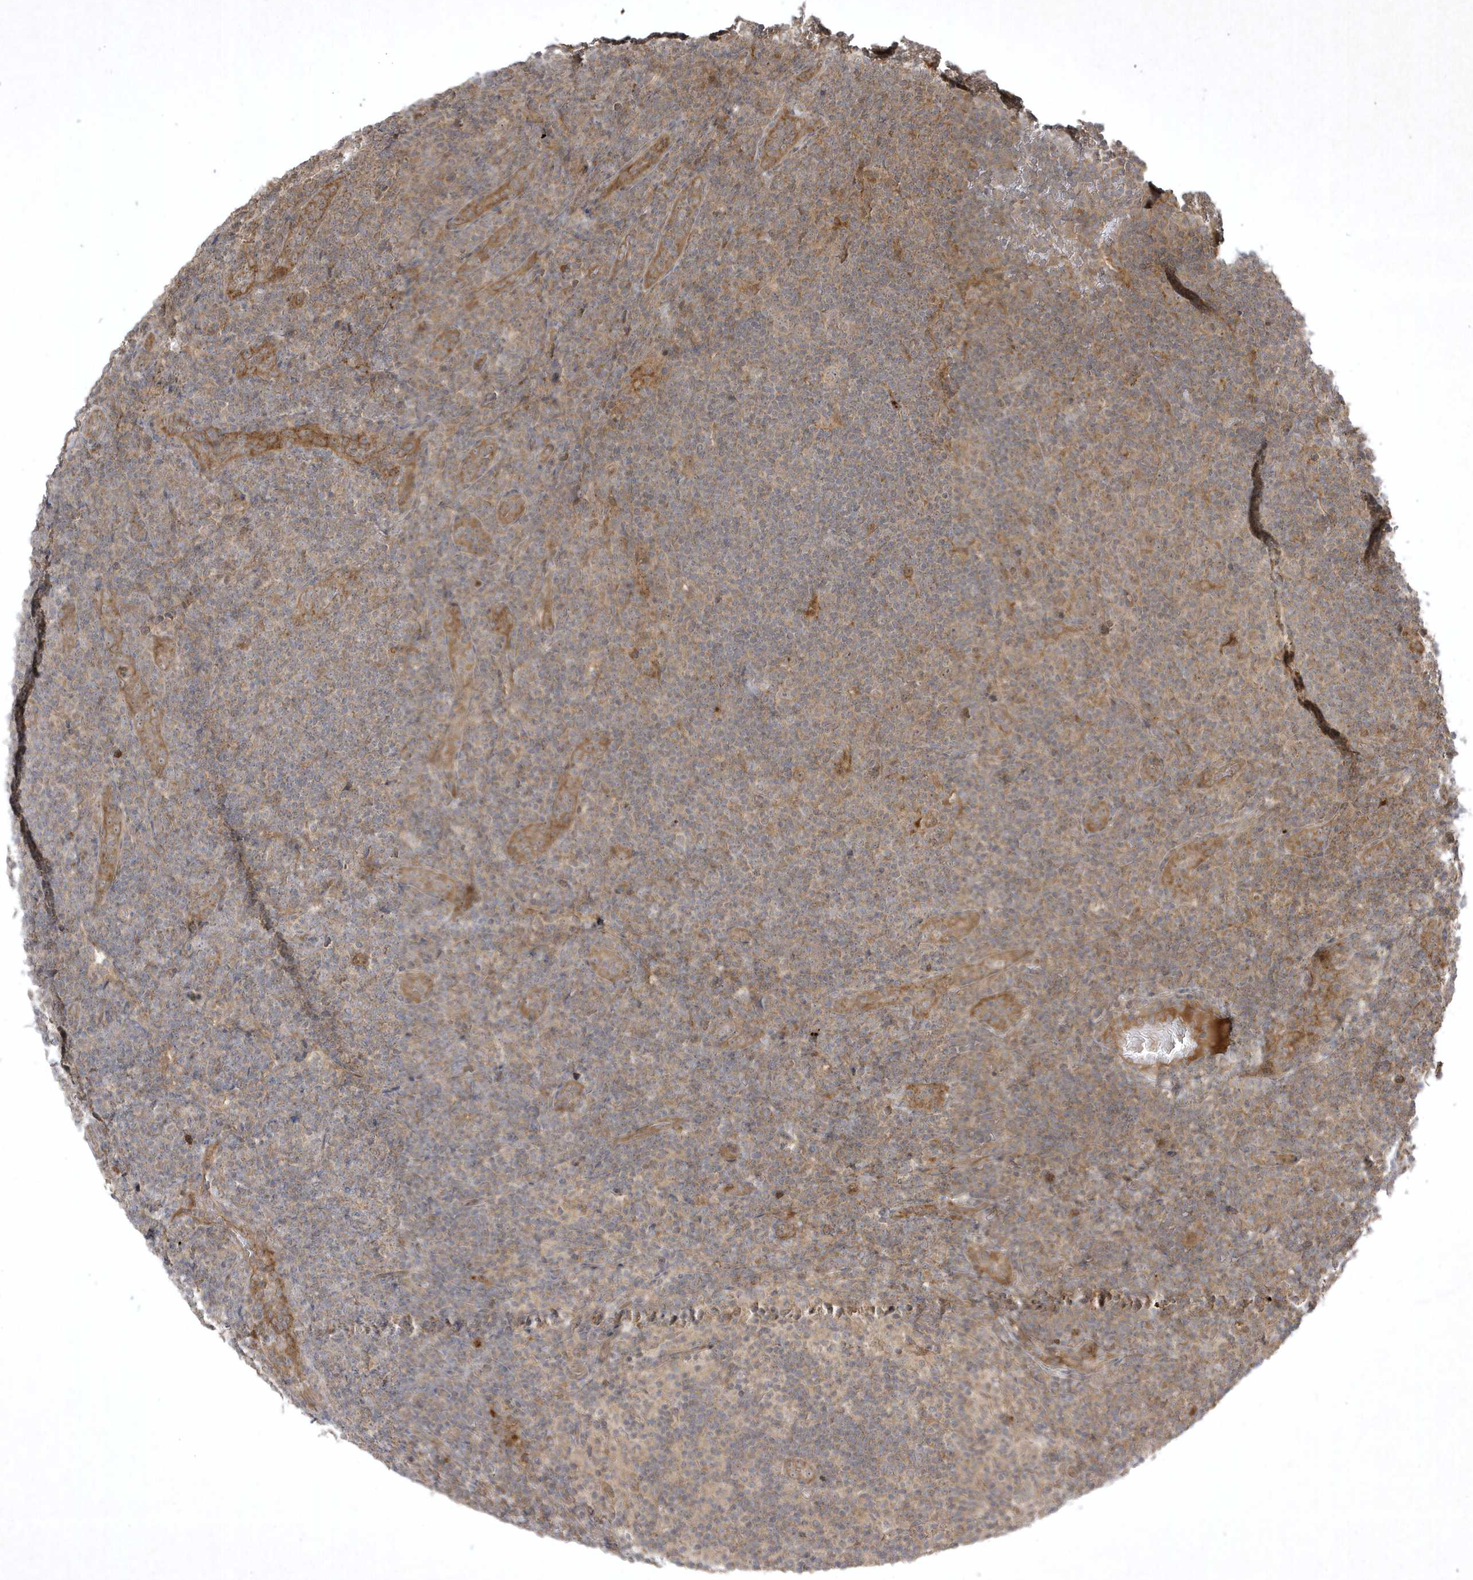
{"staining": {"intensity": "negative", "quantity": "none", "location": "none"}, "tissue": "lymphoma", "cell_type": "Tumor cells", "image_type": "cancer", "snomed": [{"axis": "morphology", "description": "Hodgkin's disease, NOS"}, {"axis": "topography", "description": "Lymph node"}], "caption": "High power microscopy micrograph of an immunohistochemistry (IHC) image of Hodgkin's disease, revealing no significant positivity in tumor cells.", "gene": "FAM83C", "patient": {"sex": "female", "age": 57}}